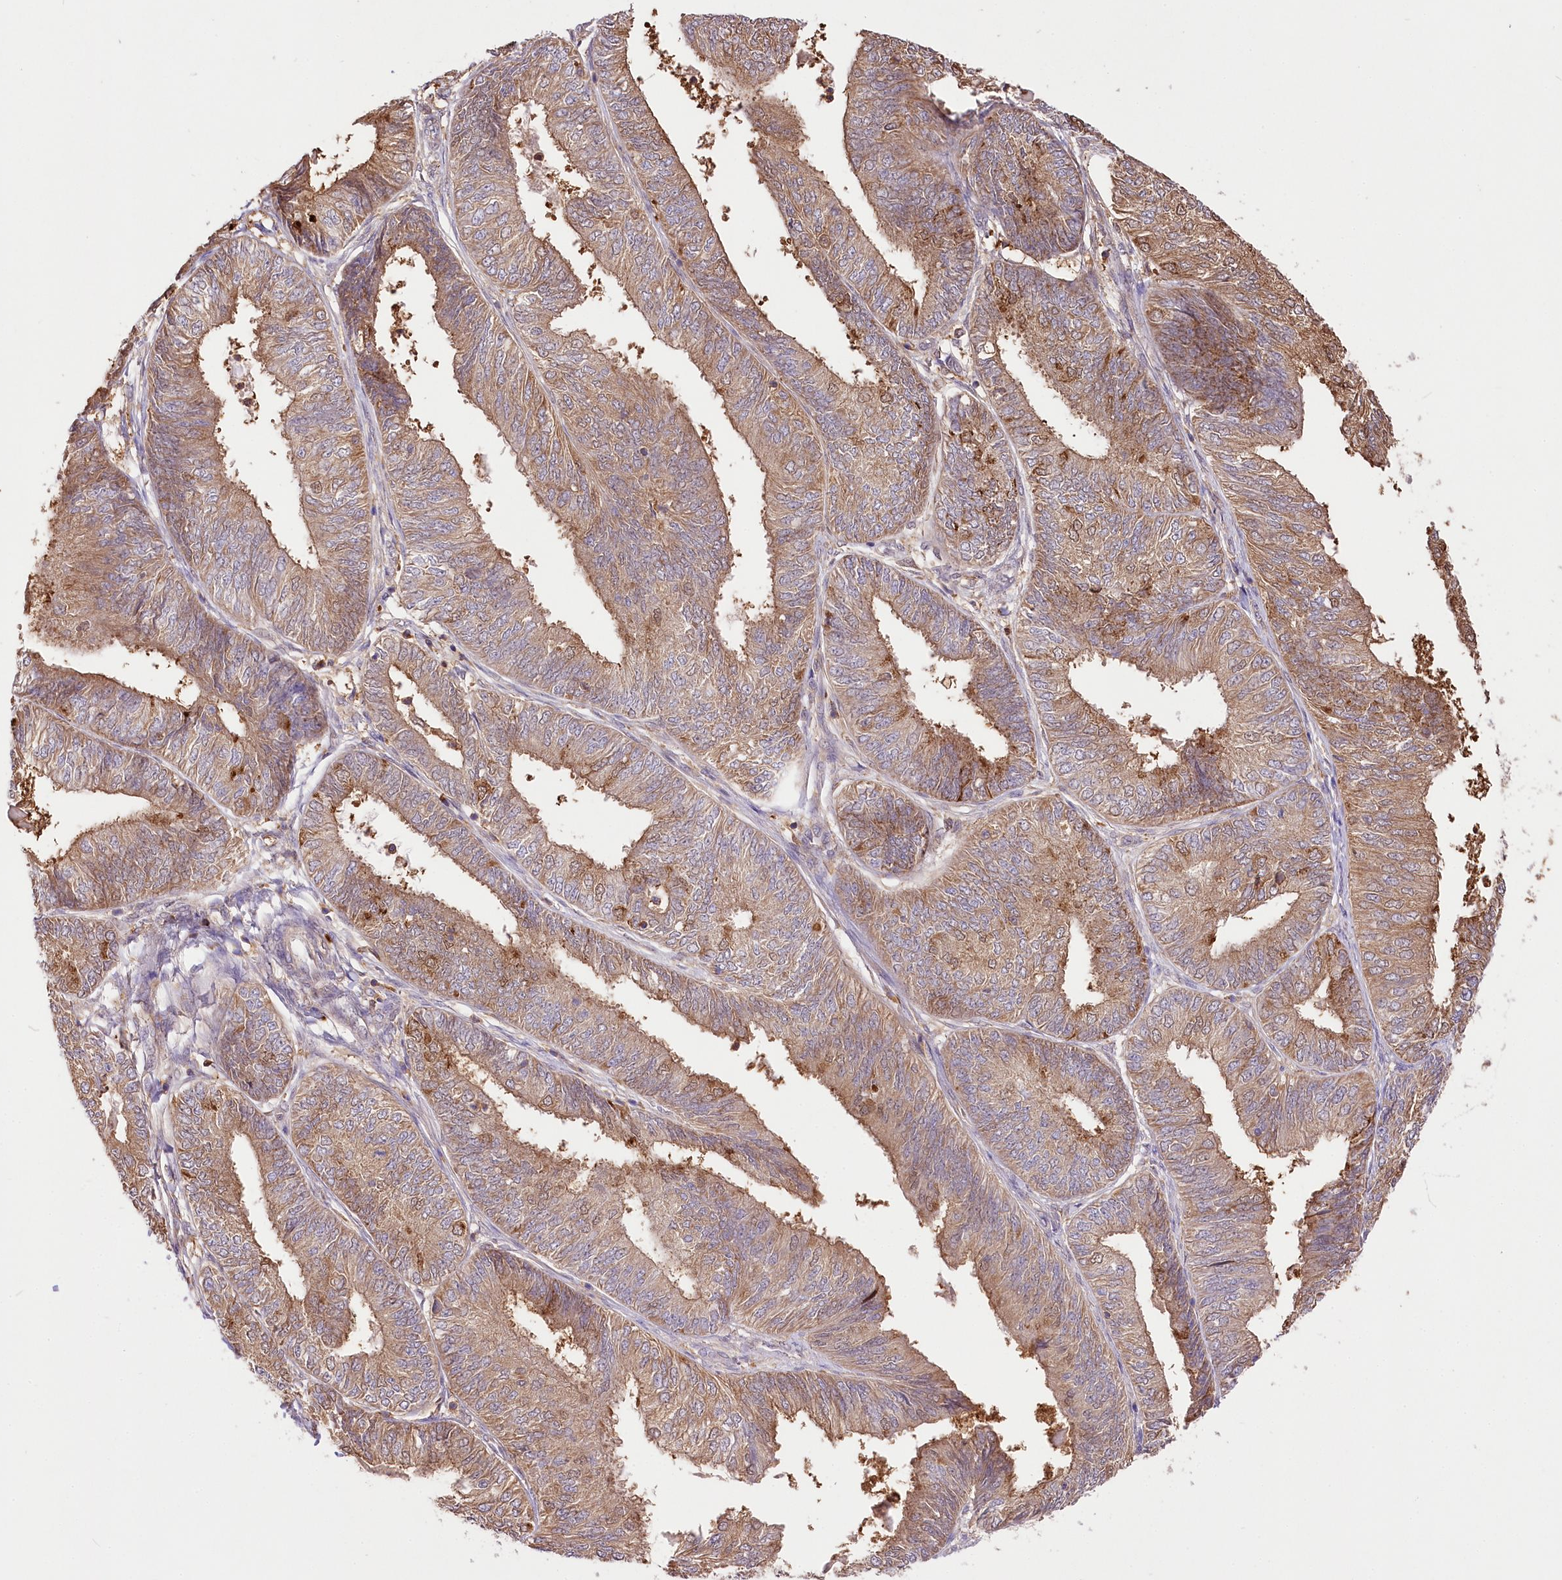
{"staining": {"intensity": "moderate", "quantity": ">75%", "location": "cytoplasmic/membranous"}, "tissue": "endometrial cancer", "cell_type": "Tumor cells", "image_type": "cancer", "snomed": [{"axis": "morphology", "description": "Adenocarcinoma, NOS"}, {"axis": "topography", "description": "Endometrium"}], "caption": "Endometrial cancer tissue displays moderate cytoplasmic/membranous positivity in approximately >75% of tumor cells", "gene": "UGP2", "patient": {"sex": "female", "age": 58}}